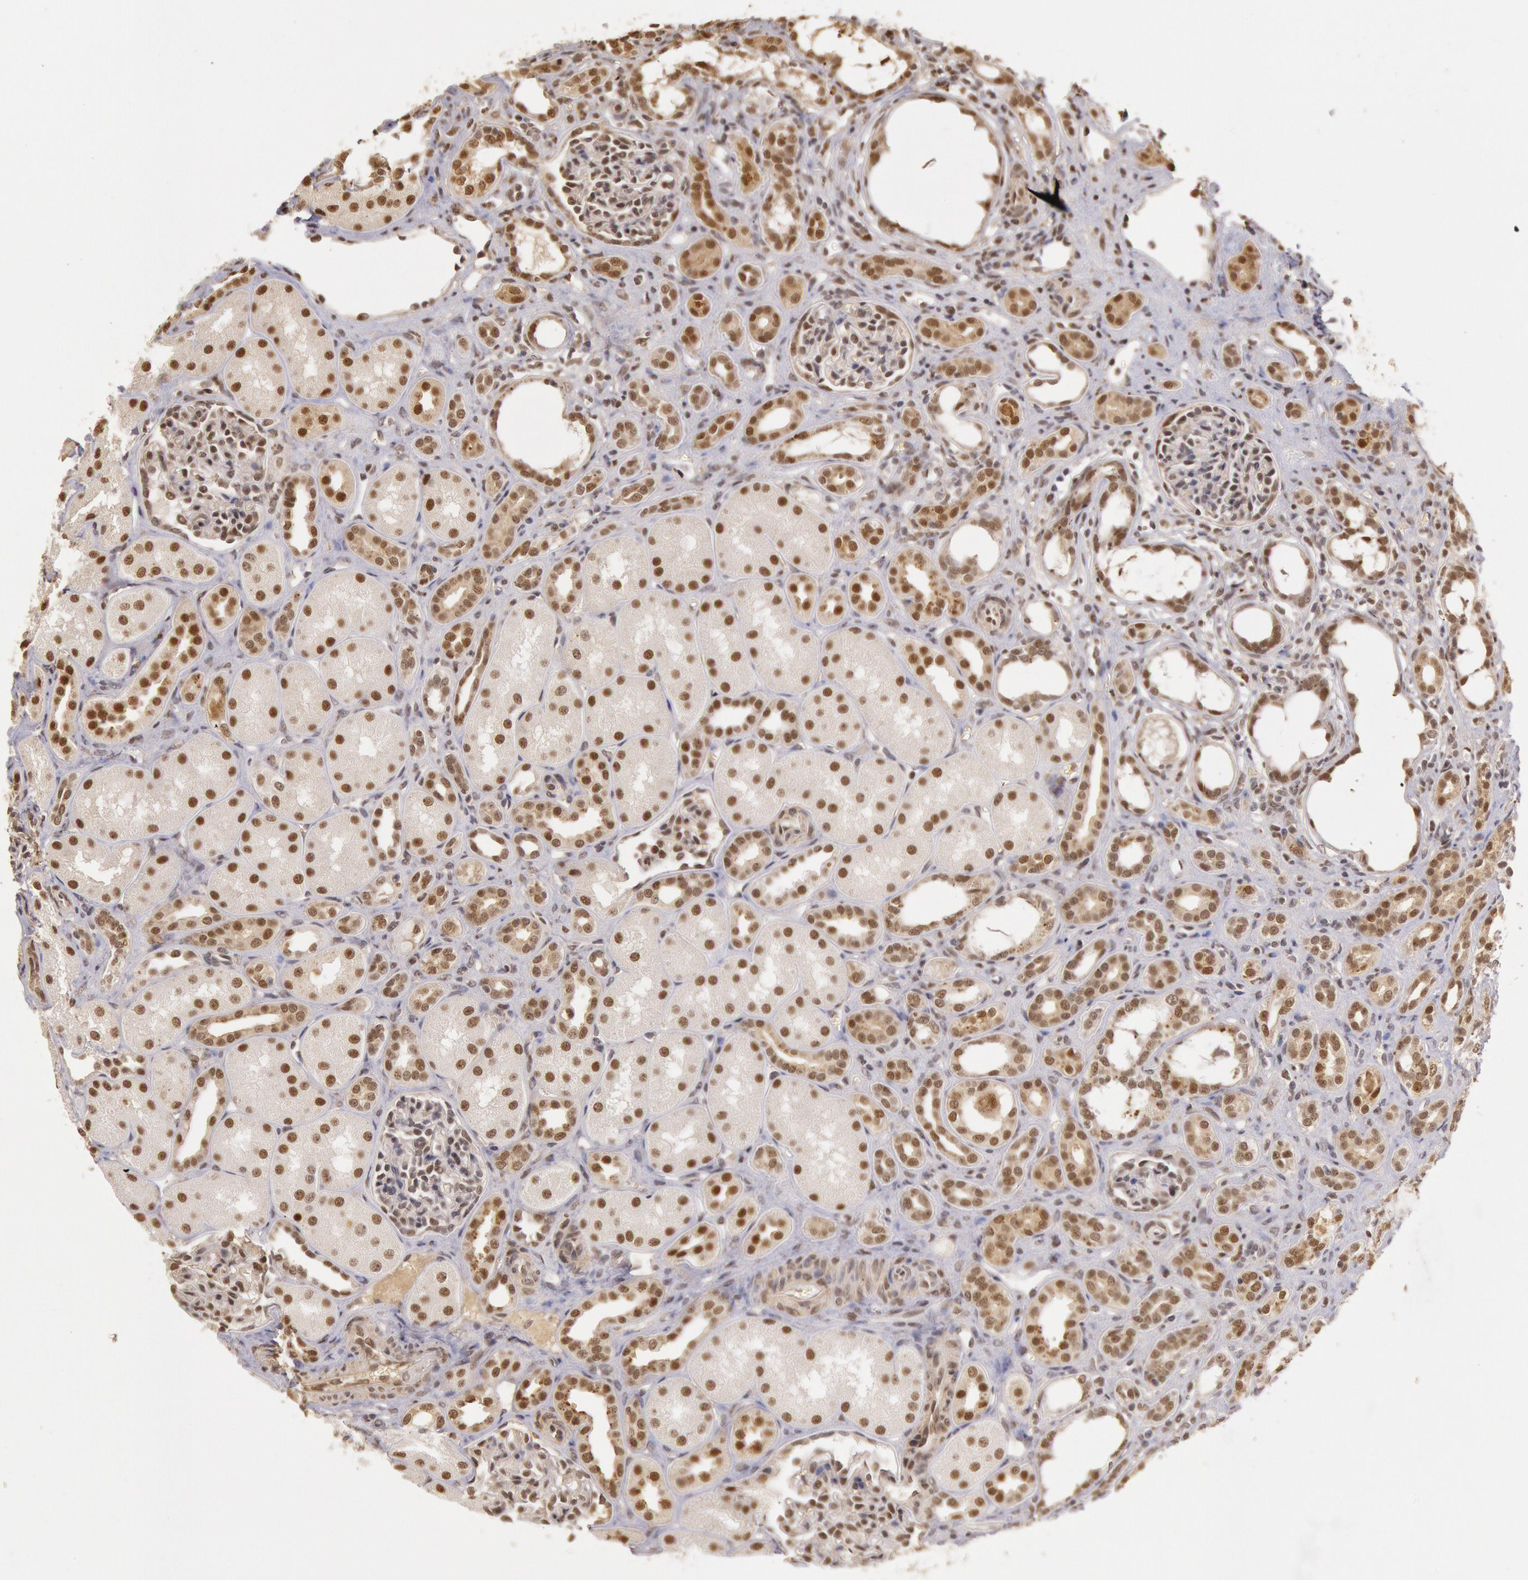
{"staining": {"intensity": "moderate", "quantity": "<25%", "location": "nuclear"}, "tissue": "kidney", "cell_type": "Cells in glomeruli", "image_type": "normal", "snomed": [{"axis": "morphology", "description": "Normal tissue, NOS"}, {"axis": "topography", "description": "Kidney"}], "caption": "An immunohistochemistry (IHC) micrograph of normal tissue is shown. Protein staining in brown shows moderate nuclear positivity in kidney within cells in glomeruli. Using DAB (brown) and hematoxylin (blue) stains, captured at high magnification using brightfield microscopy.", "gene": "LIG4", "patient": {"sex": "male", "age": 7}}